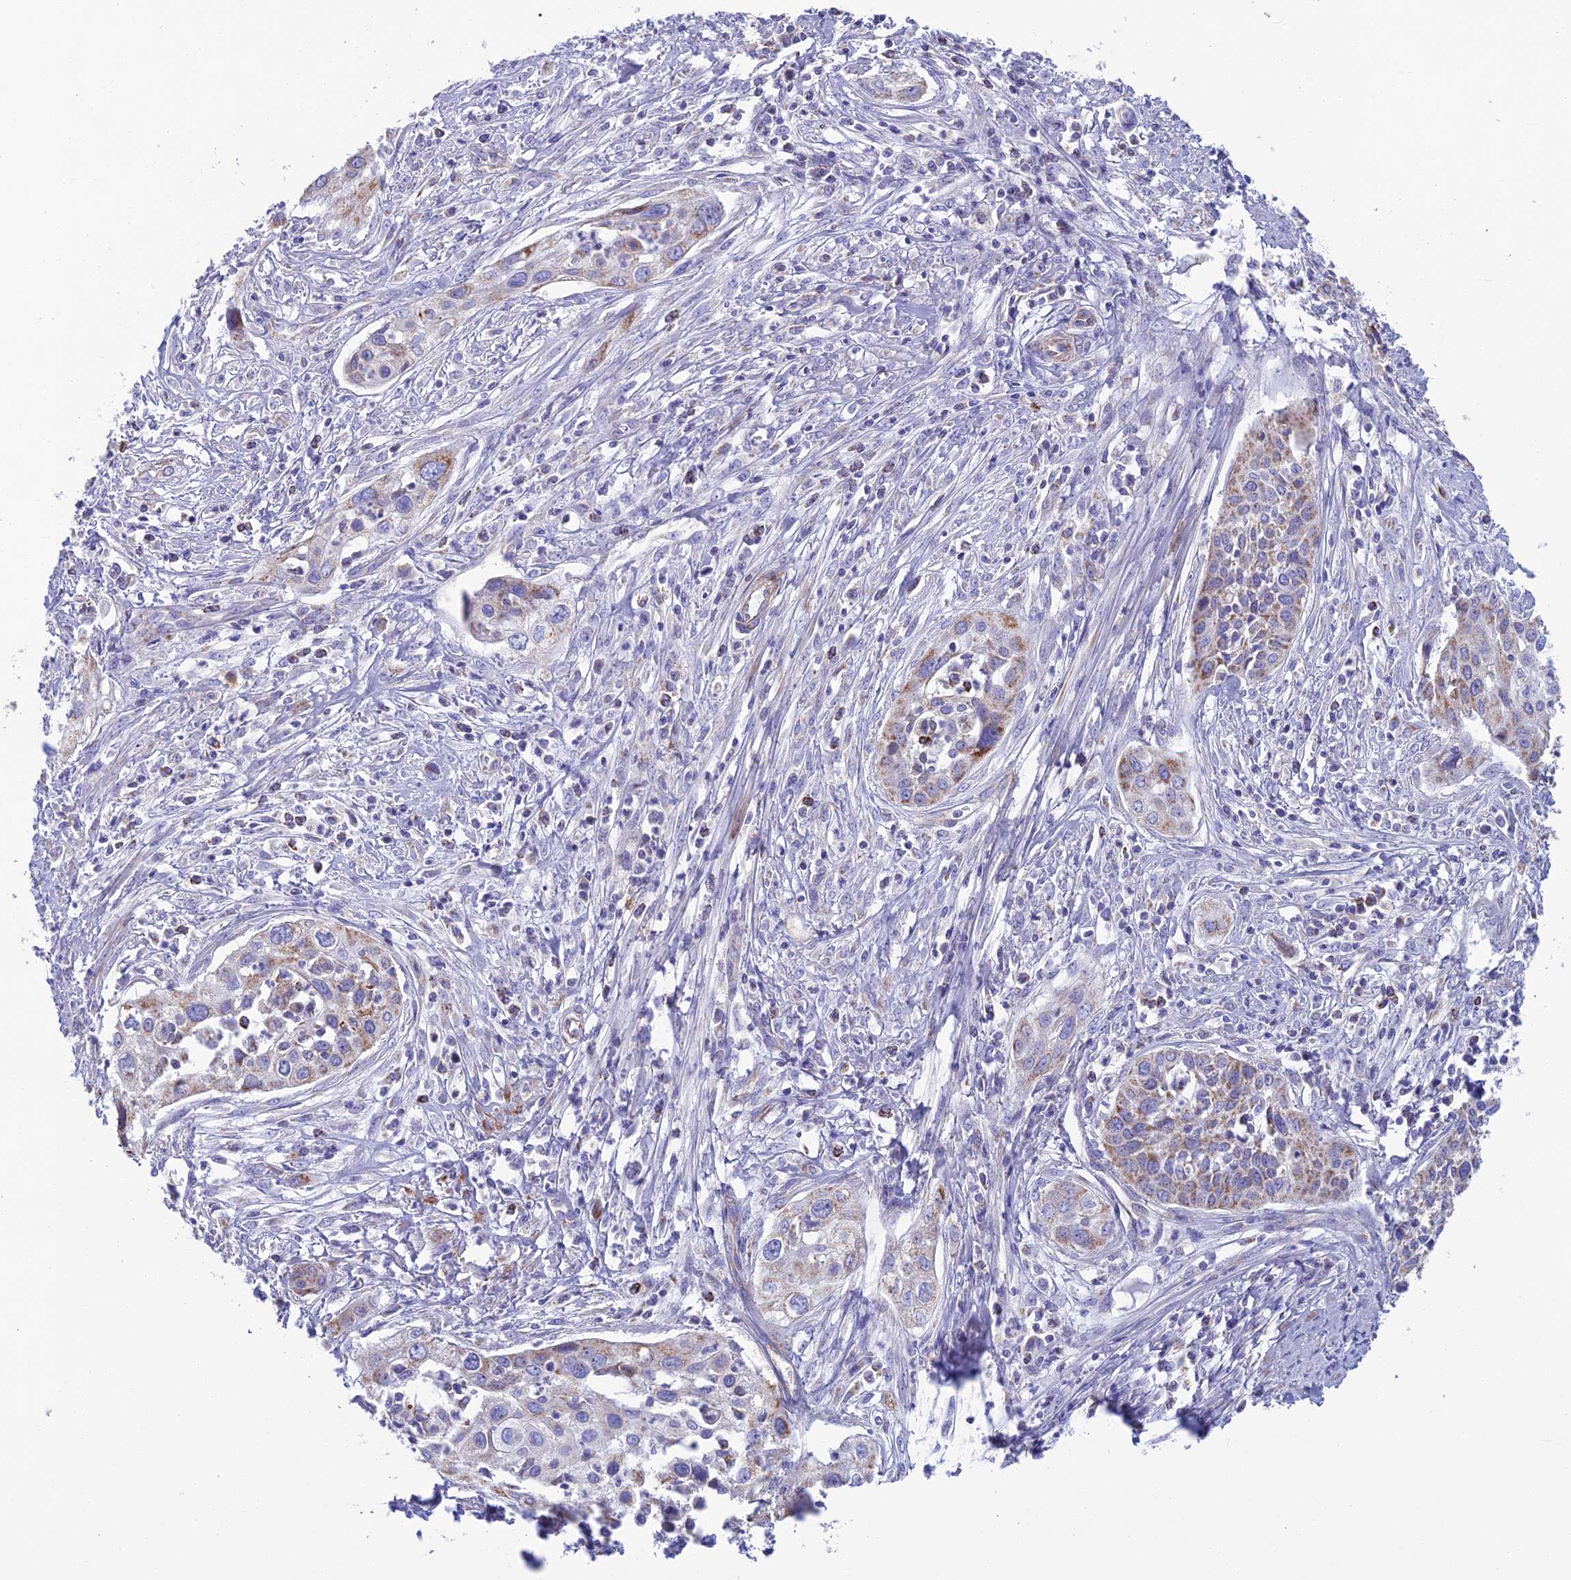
{"staining": {"intensity": "weak", "quantity": "25%-75%", "location": "cytoplasmic/membranous"}, "tissue": "cervical cancer", "cell_type": "Tumor cells", "image_type": "cancer", "snomed": [{"axis": "morphology", "description": "Squamous cell carcinoma, NOS"}, {"axis": "topography", "description": "Cervix"}], "caption": "The immunohistochemical stain highlights weak cytoplasmic/membranous staining in tumor cells of cervical cancer (squamous cell carcinoma) tissue.", "gene": "CS", "patient": {"sex": "female", "age": 34}}